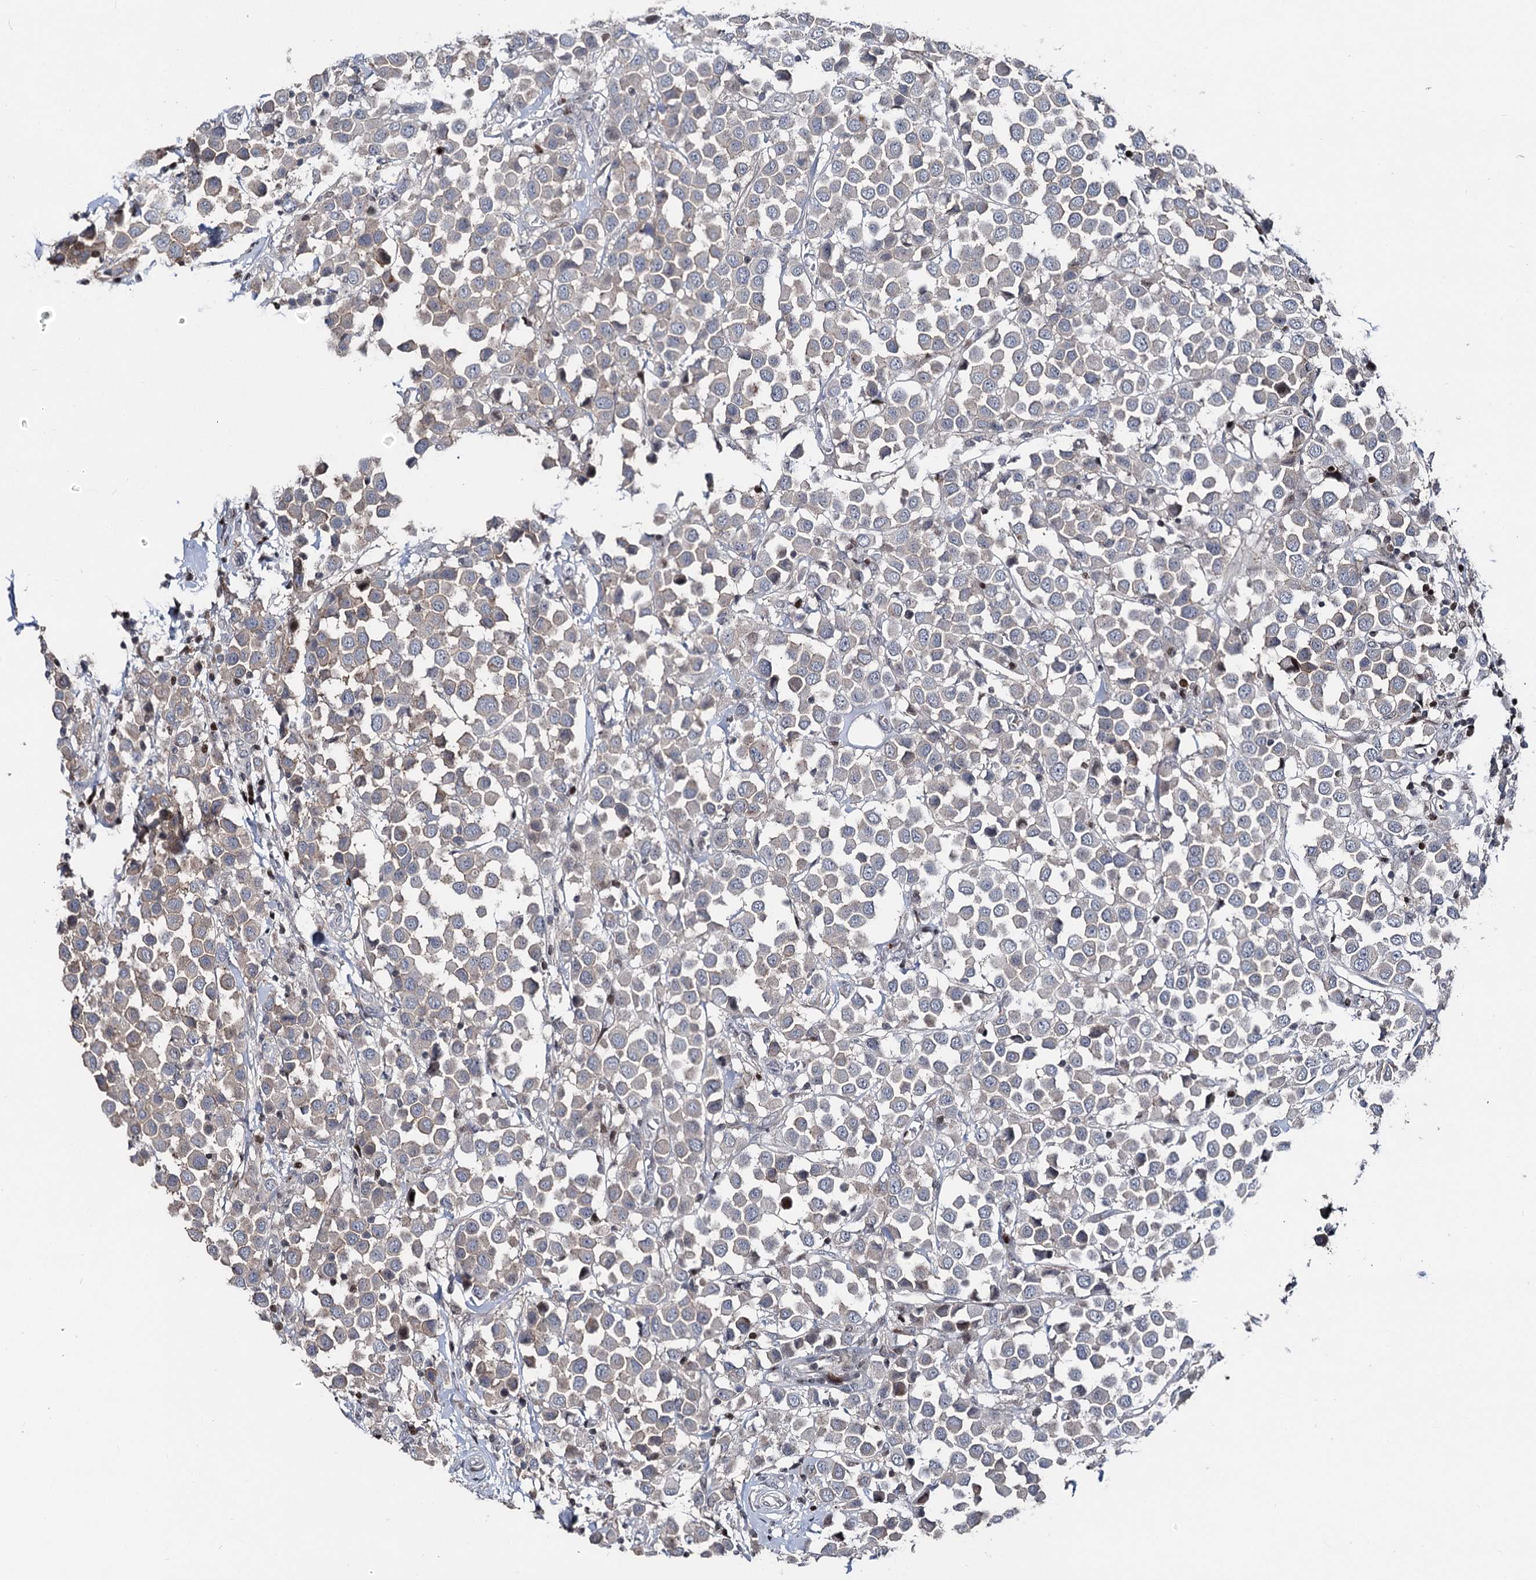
{"staining": {"intensity": "negative", "quantity": "none", "location": "none"}, "tissue": "breast cancer", "cell_type": "Tumor cells", "image_type": "cancer", "snomed": [{"axis": "morphology", "description": "Duct carcinoma"}, {"axis": "topography", "description": "Breast"}], "caption": "This micrograph is of breast intraductal carcinoma stained with immunohistochemistry (IHC) to label a protein in brown with the nuclei are counter-stained blue. There is no staining in tumor cells. (DAB IHC with hematoxylin counter stain).", "gene": "ITFG2", "patient": {"sex": "female", "age": 61}}